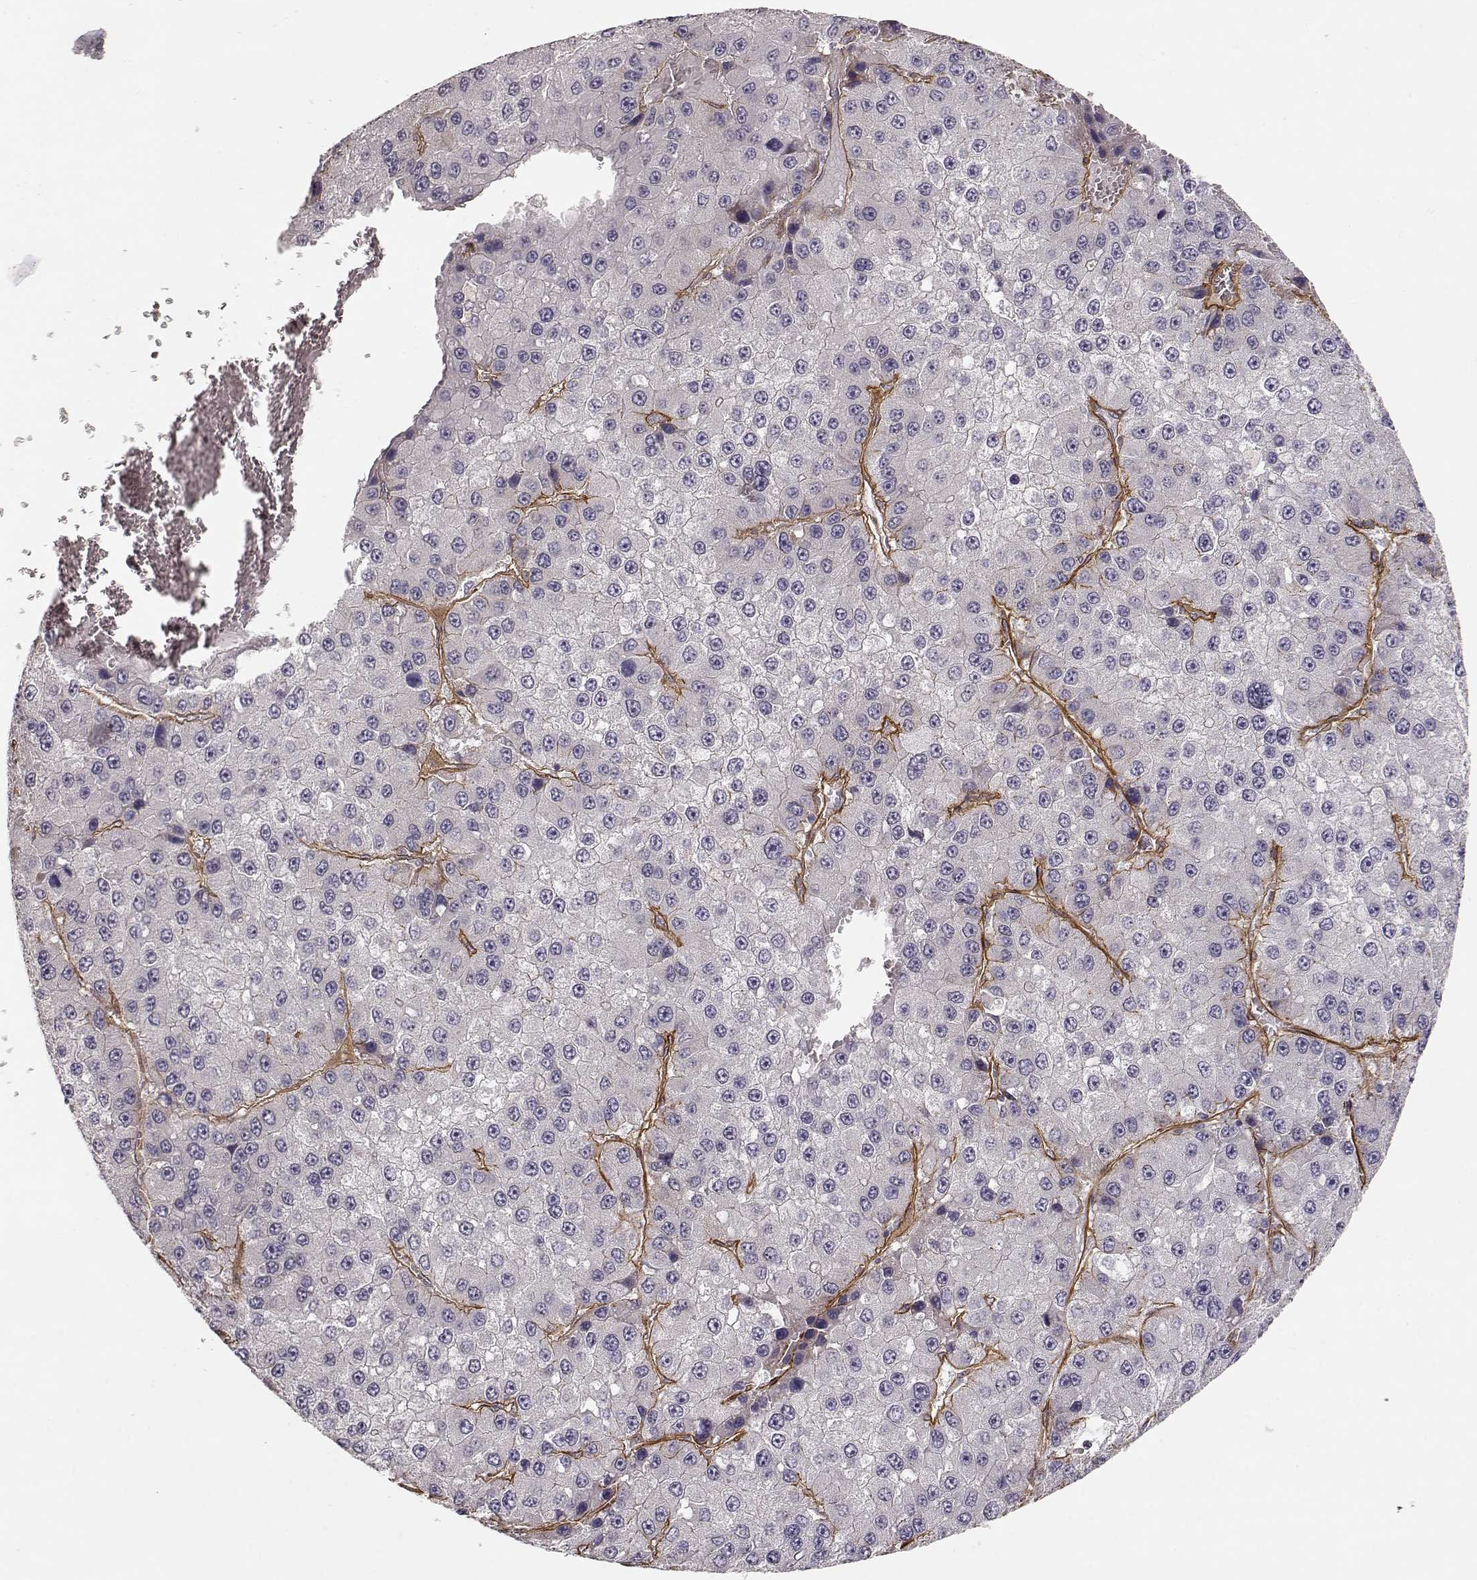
{"staining": {"intensity": "negative", "quantity": "none", "location": "none"}, "tissue": "liver cancer", "cell_type": "Tumor cells", "image_type": "cancer", "snomed": [{"axis": "morphology", "description": "Carcinoma, Hepatocellular, NOS"}, {"axis": "topography", "description": "Liver"}], "caption": "DAB (3,3'-diaminobenzidine) immunohistochemical staining of human liver cancer demonstrates no significant staining in tumor cells.", "gene": "LAMC1", "patient": {"sex": "female", "age": 73}}